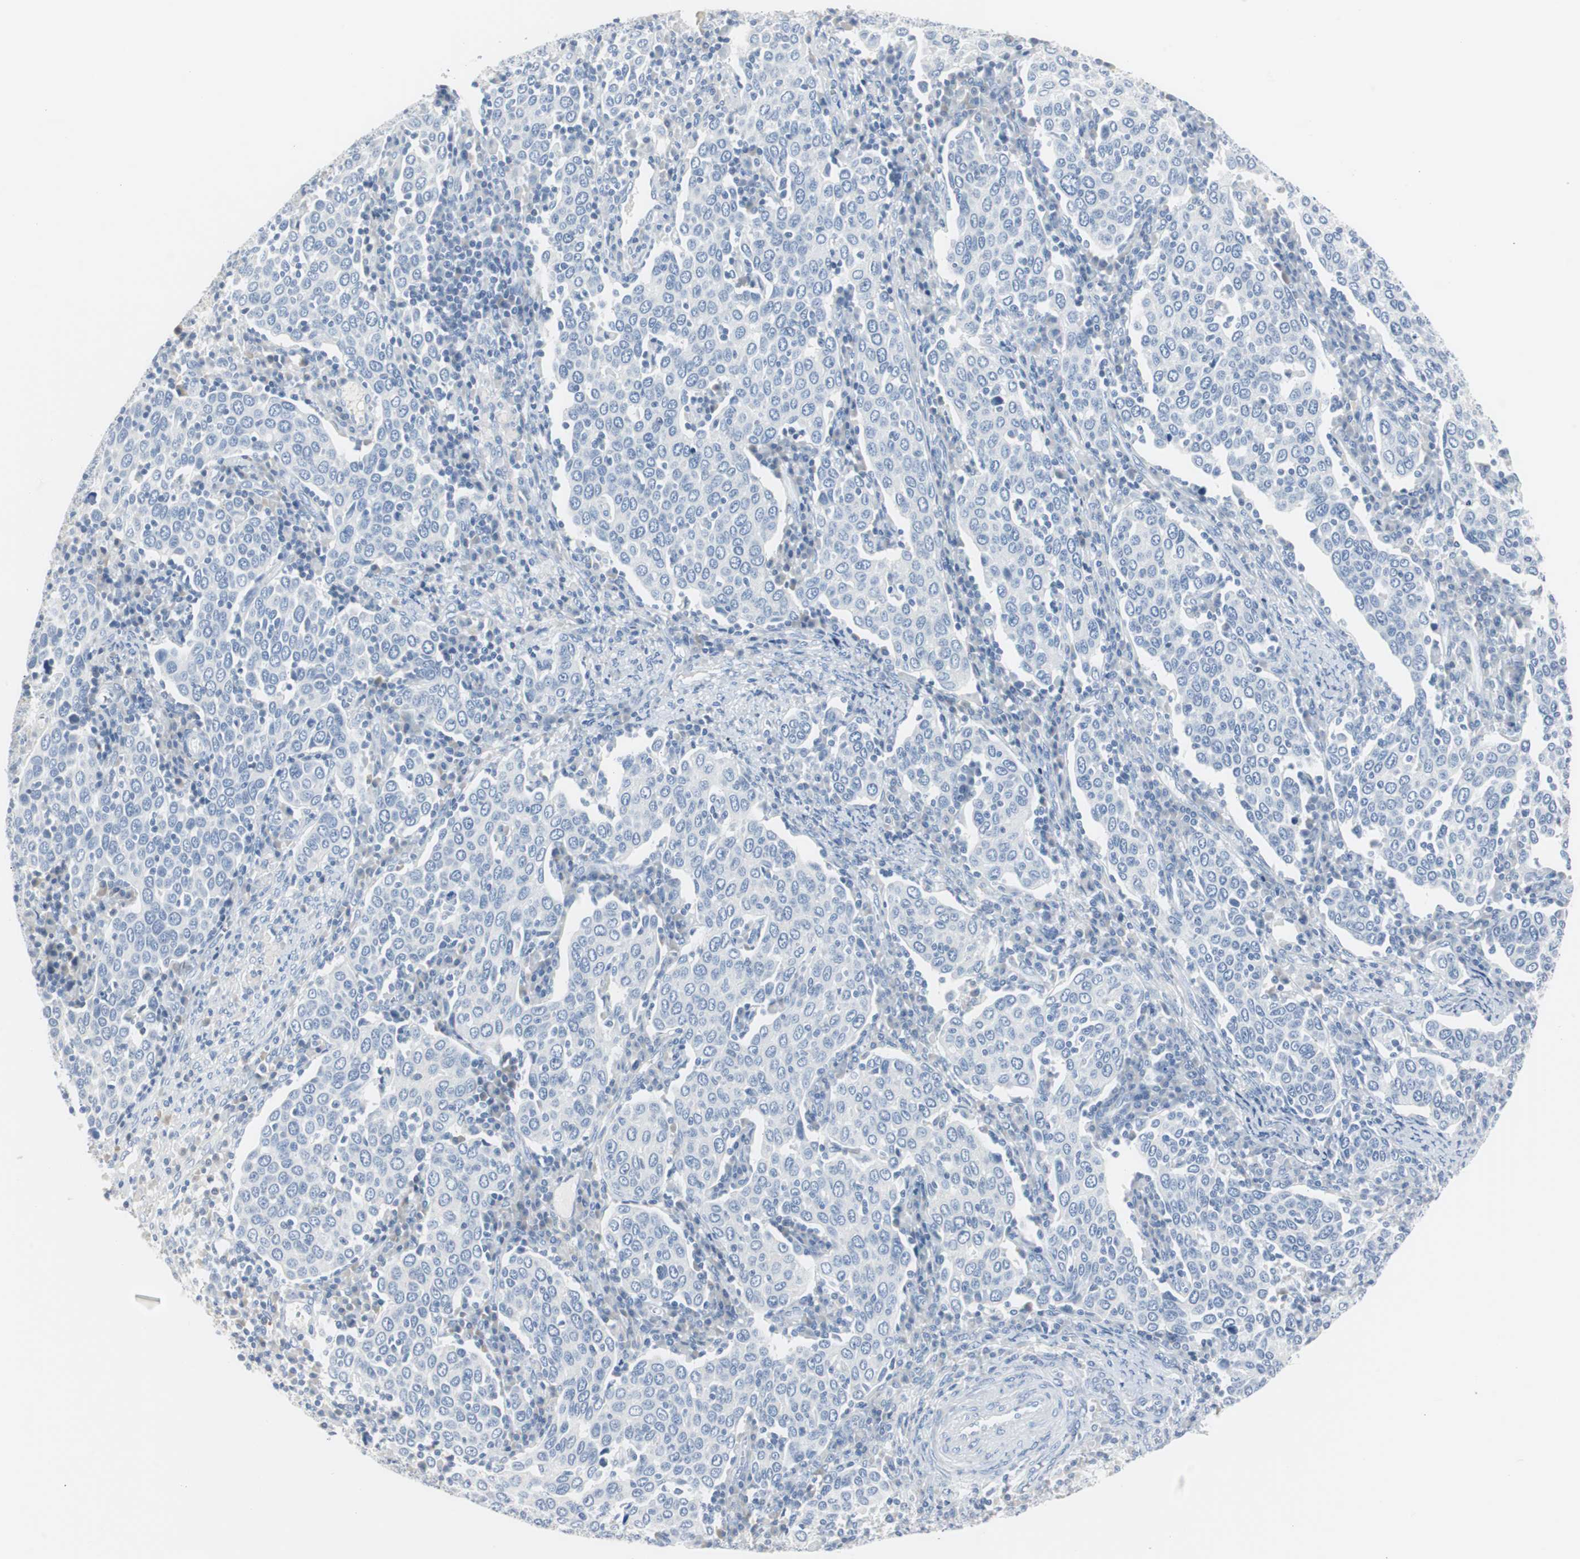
{"staining": {"intensity": "negative", "quantity": "none", "location": "none"}, "tissue": "cervical cancer", "cell_type": "Tumor cells", "image_type": "cancer", "snomed": [{"axis": "morphology", "description": "Squamous cell carcinoma, NOS"}, {"axis": "topography", "description": "Cervix"}], "caption": "The micrograph displays no significant staining in tumor cells of cervical cancer.", "gene": "S100A7", "patient": {"sex": "female", "age": 40}}